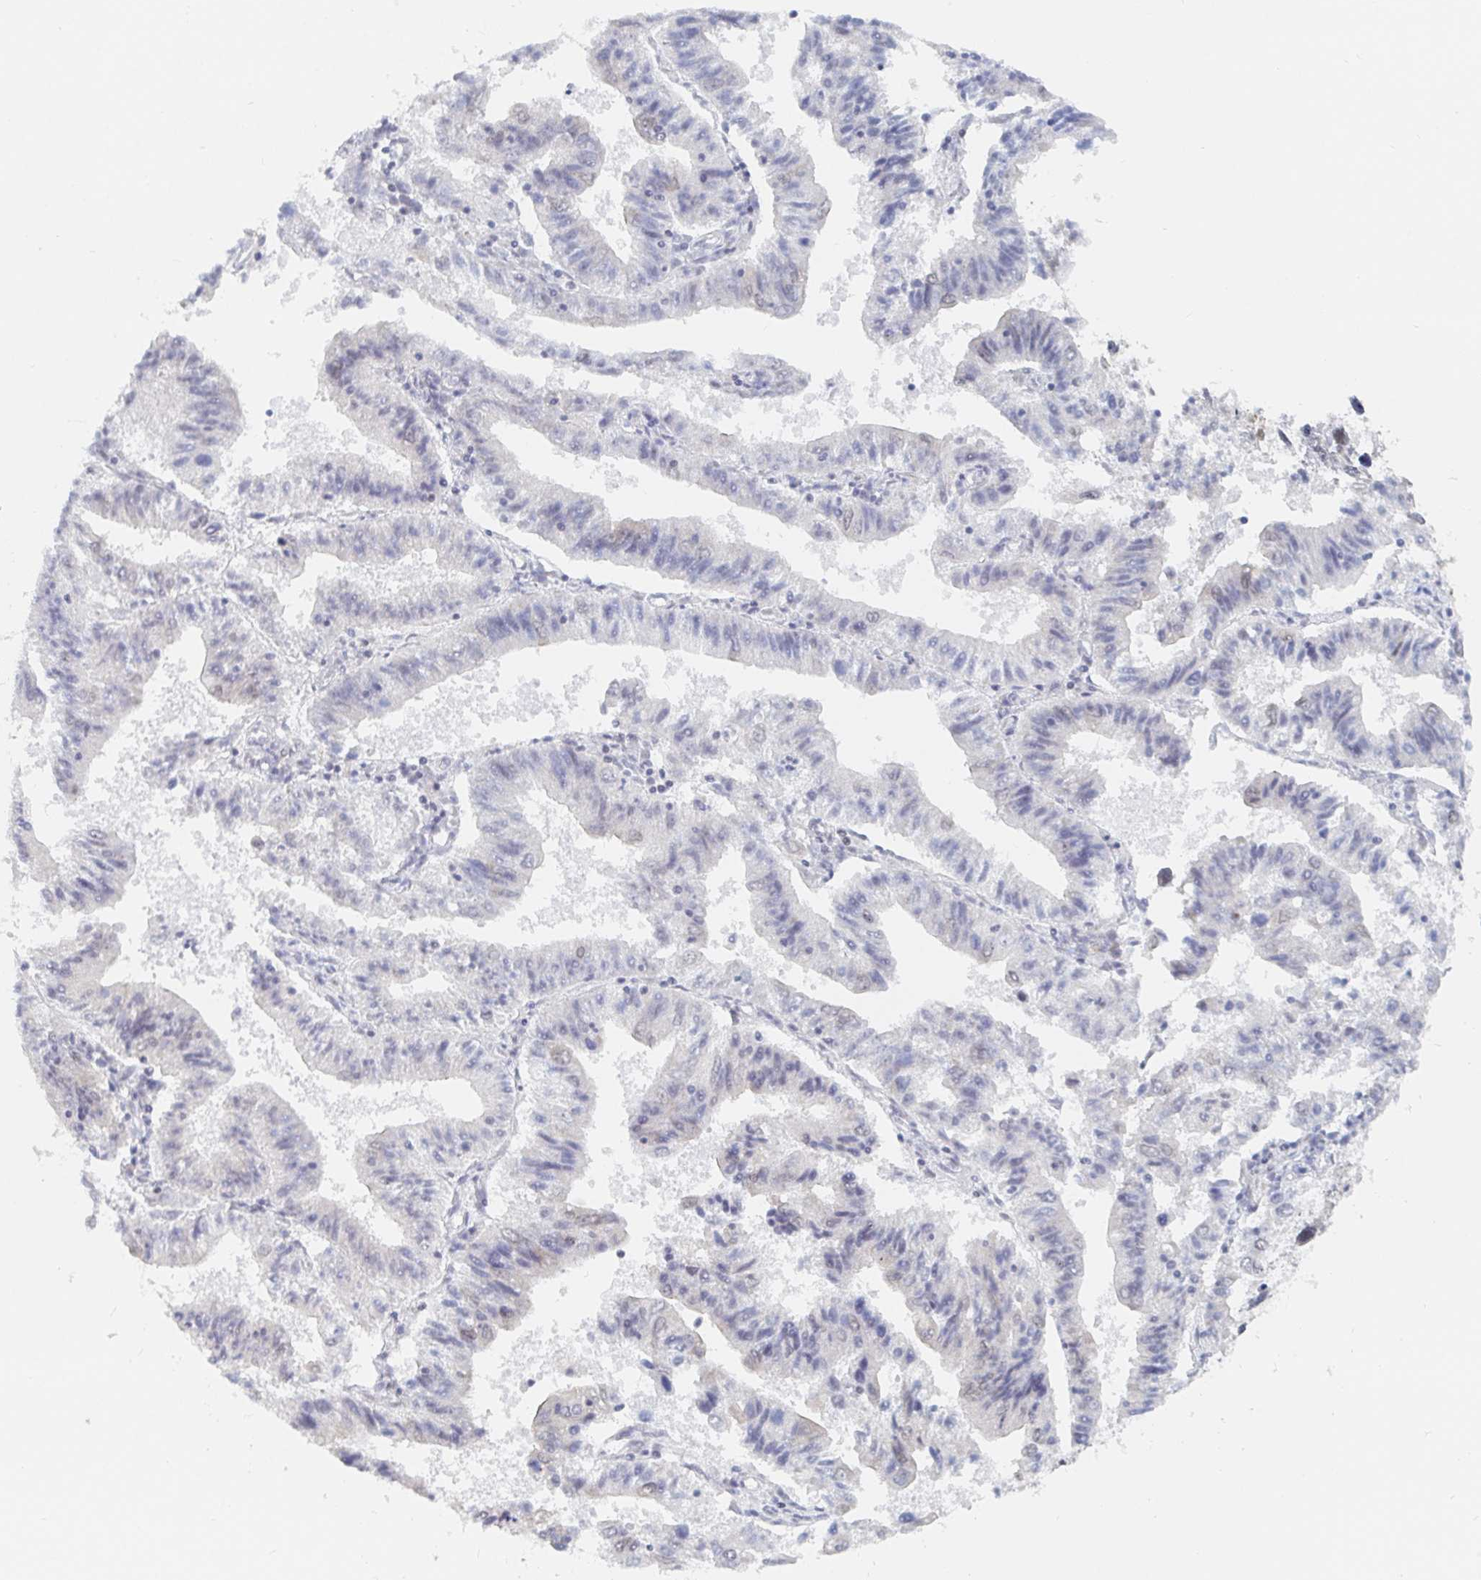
{"staining": {"intensity": "negative", "quantity": "none", "location": "none"}, "tissue": "endometrial cancer", "cell_type": "Tumor cells", "image_type": "cancer", "snomed": [{"axis": "morphology", "description": "Adenocarcinoma, NOS"}, {"axis": "topography", "description": "Endometrium"}], "caption": "IHC image of neoplastic tissue: adenocarcinoma (endometrial) stained with DAB (3,3'-diaminobenzidine) exhibits no significant protein staining in tumor cells.", "gene": "CHD2", "patient": {"sex": "female", "age": 82}}